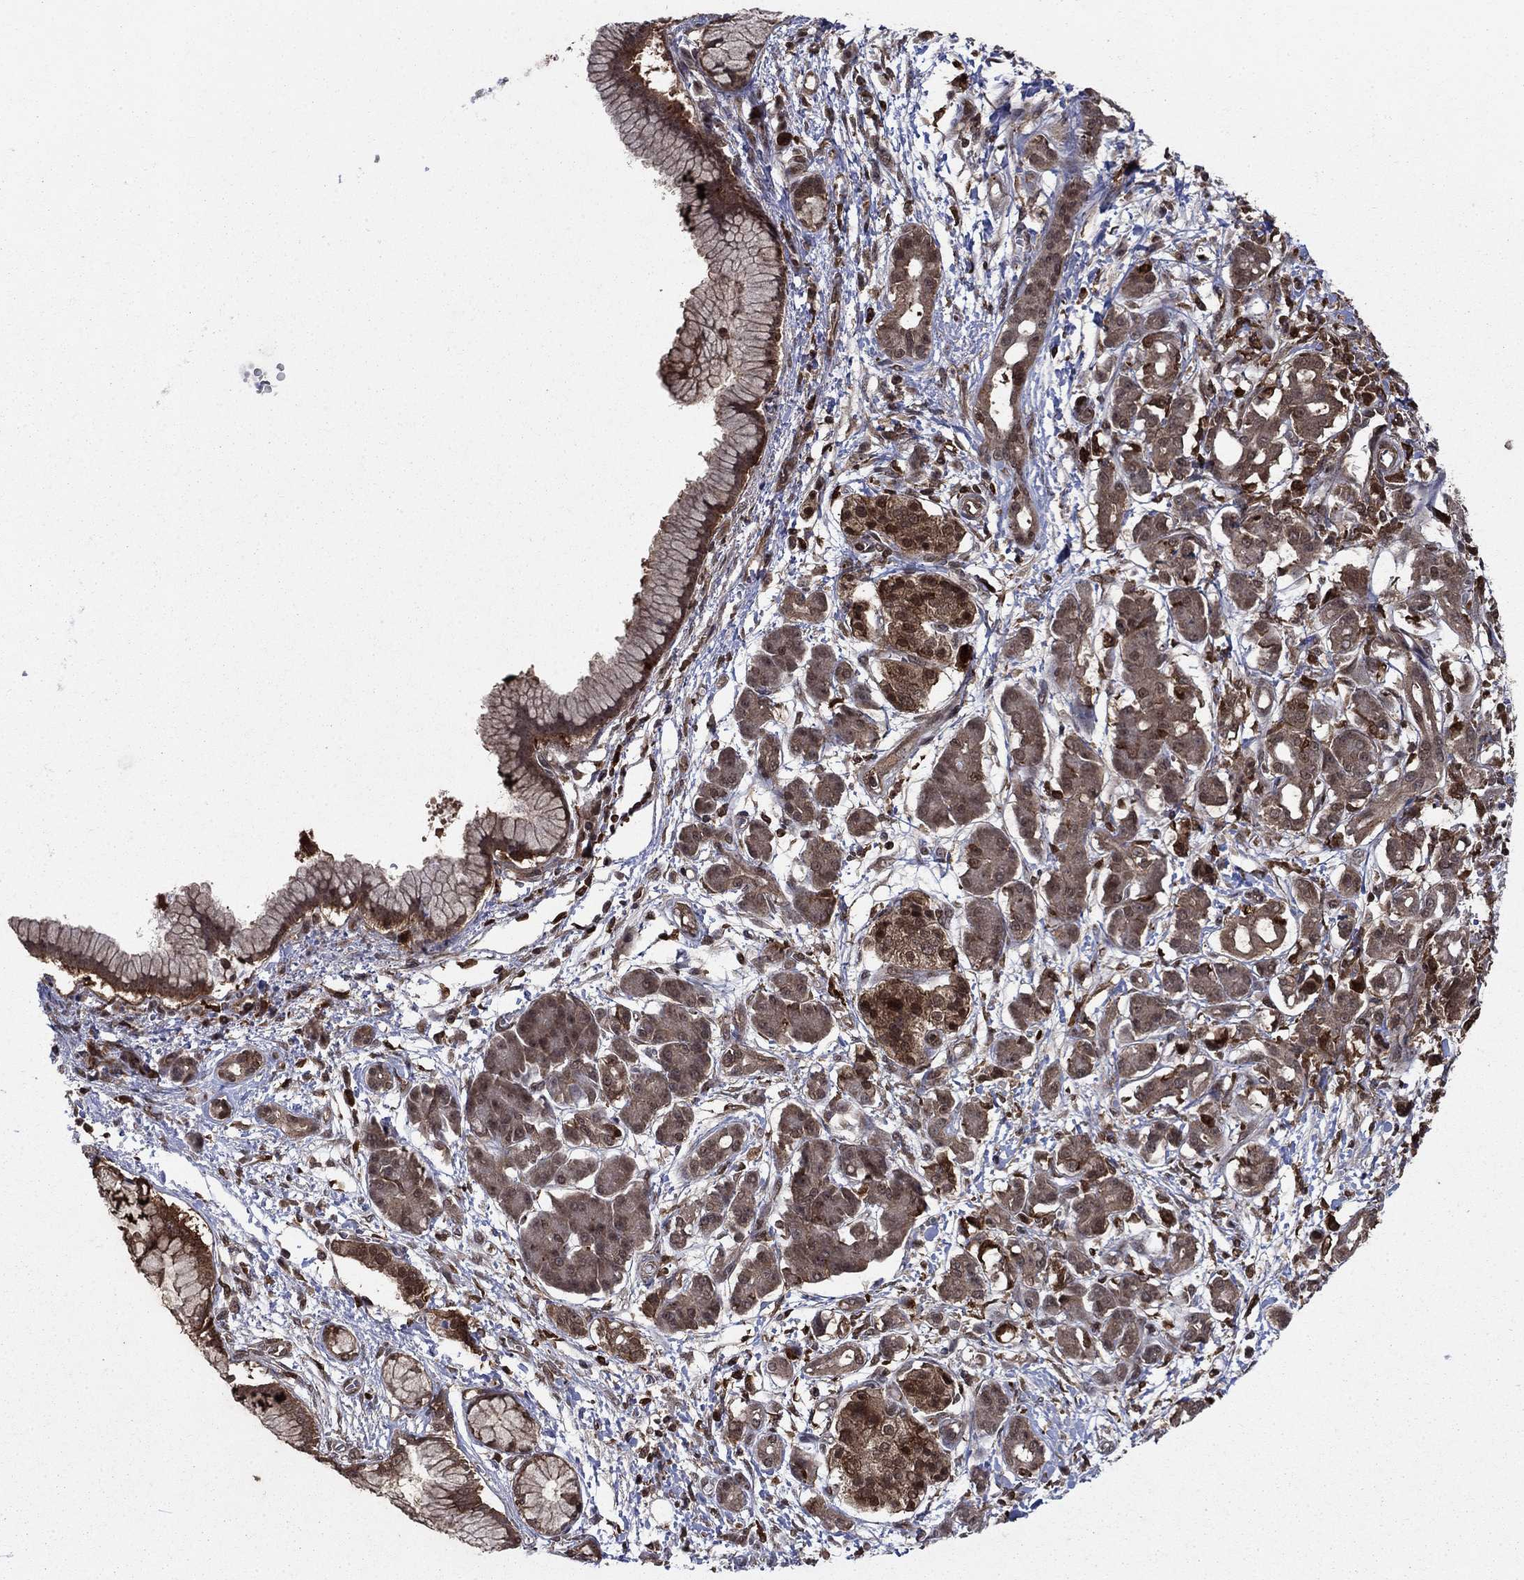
{"staining": {"intensity": "weak", "quantity": "25%-75%", "location": "cytoplasmic/membranous"}, "tissue": "pancreatic cancer", "cell_type": "Tumor cells", "image_type": "cancer", "snomed": [{"axis": "morphology", "description": "Adenocarcinoma, NOS"}, {"axis": "topography", "description": "Pancreas"}], "caption": "A brown stain highlights weak cytoplasmic/membranous expression of a protein in human pancreatic adenocarcinoma tumor cells.", "gene": "CACYBP", "patient": {"sex": "male", "age": 72}}